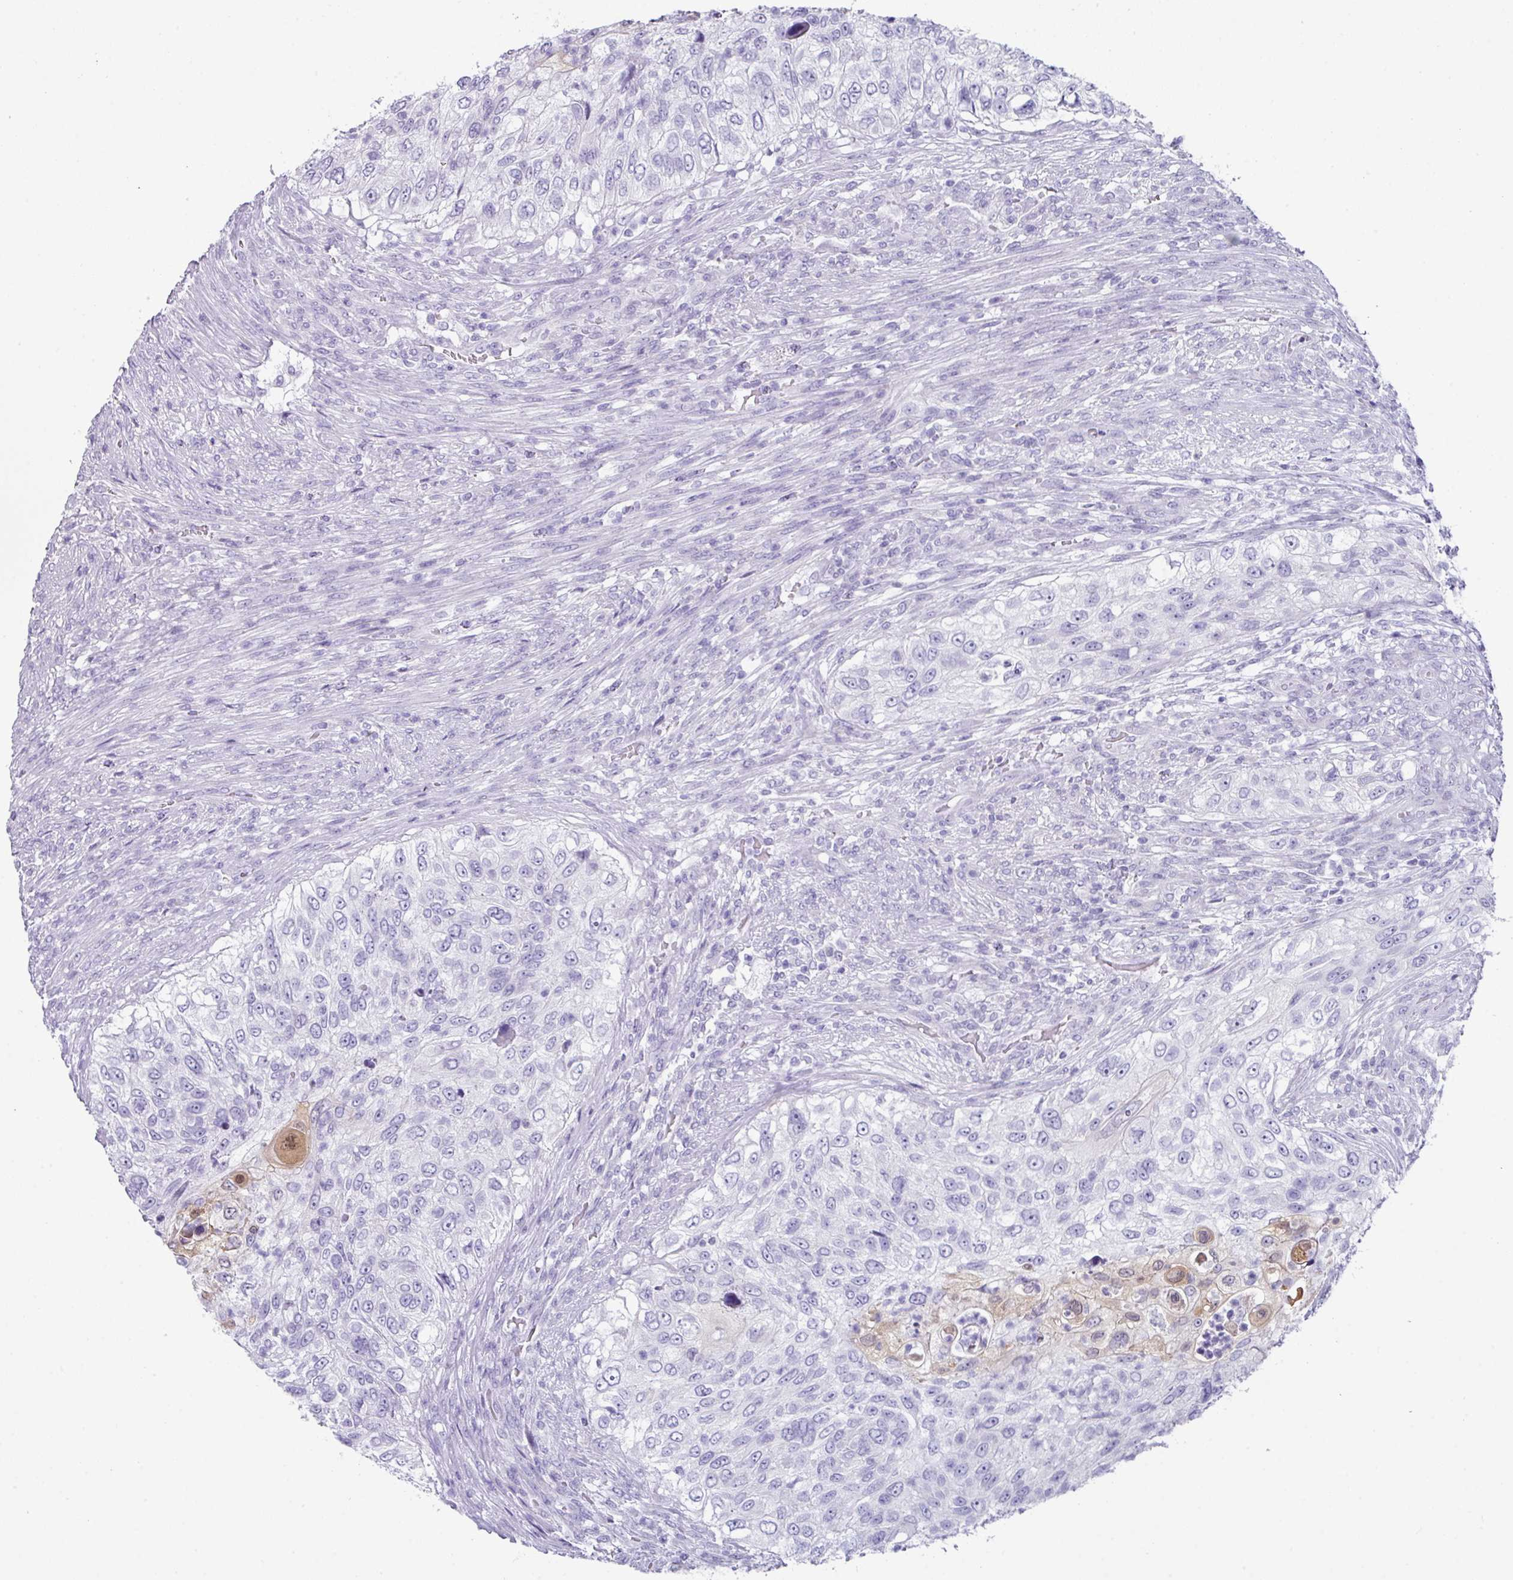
{"staining": {"intensity": "negative", "quantity": "none", "location": "none"}, "tissue": "urothelial cancer", "cell_type": "Tumor cells", "image_type": "cancer", "snomed": [{"axis": "morphology", "description": "Urothelial carcinoma, High grade"}, {"axis": "topography", "description": "Urinary bladder"}], "caption": "IHC of human urothelial cancer exhibits no expression in tumor cells.", "gene": "NCCRP1", "patient": {"sex": "female", "age": 60}}